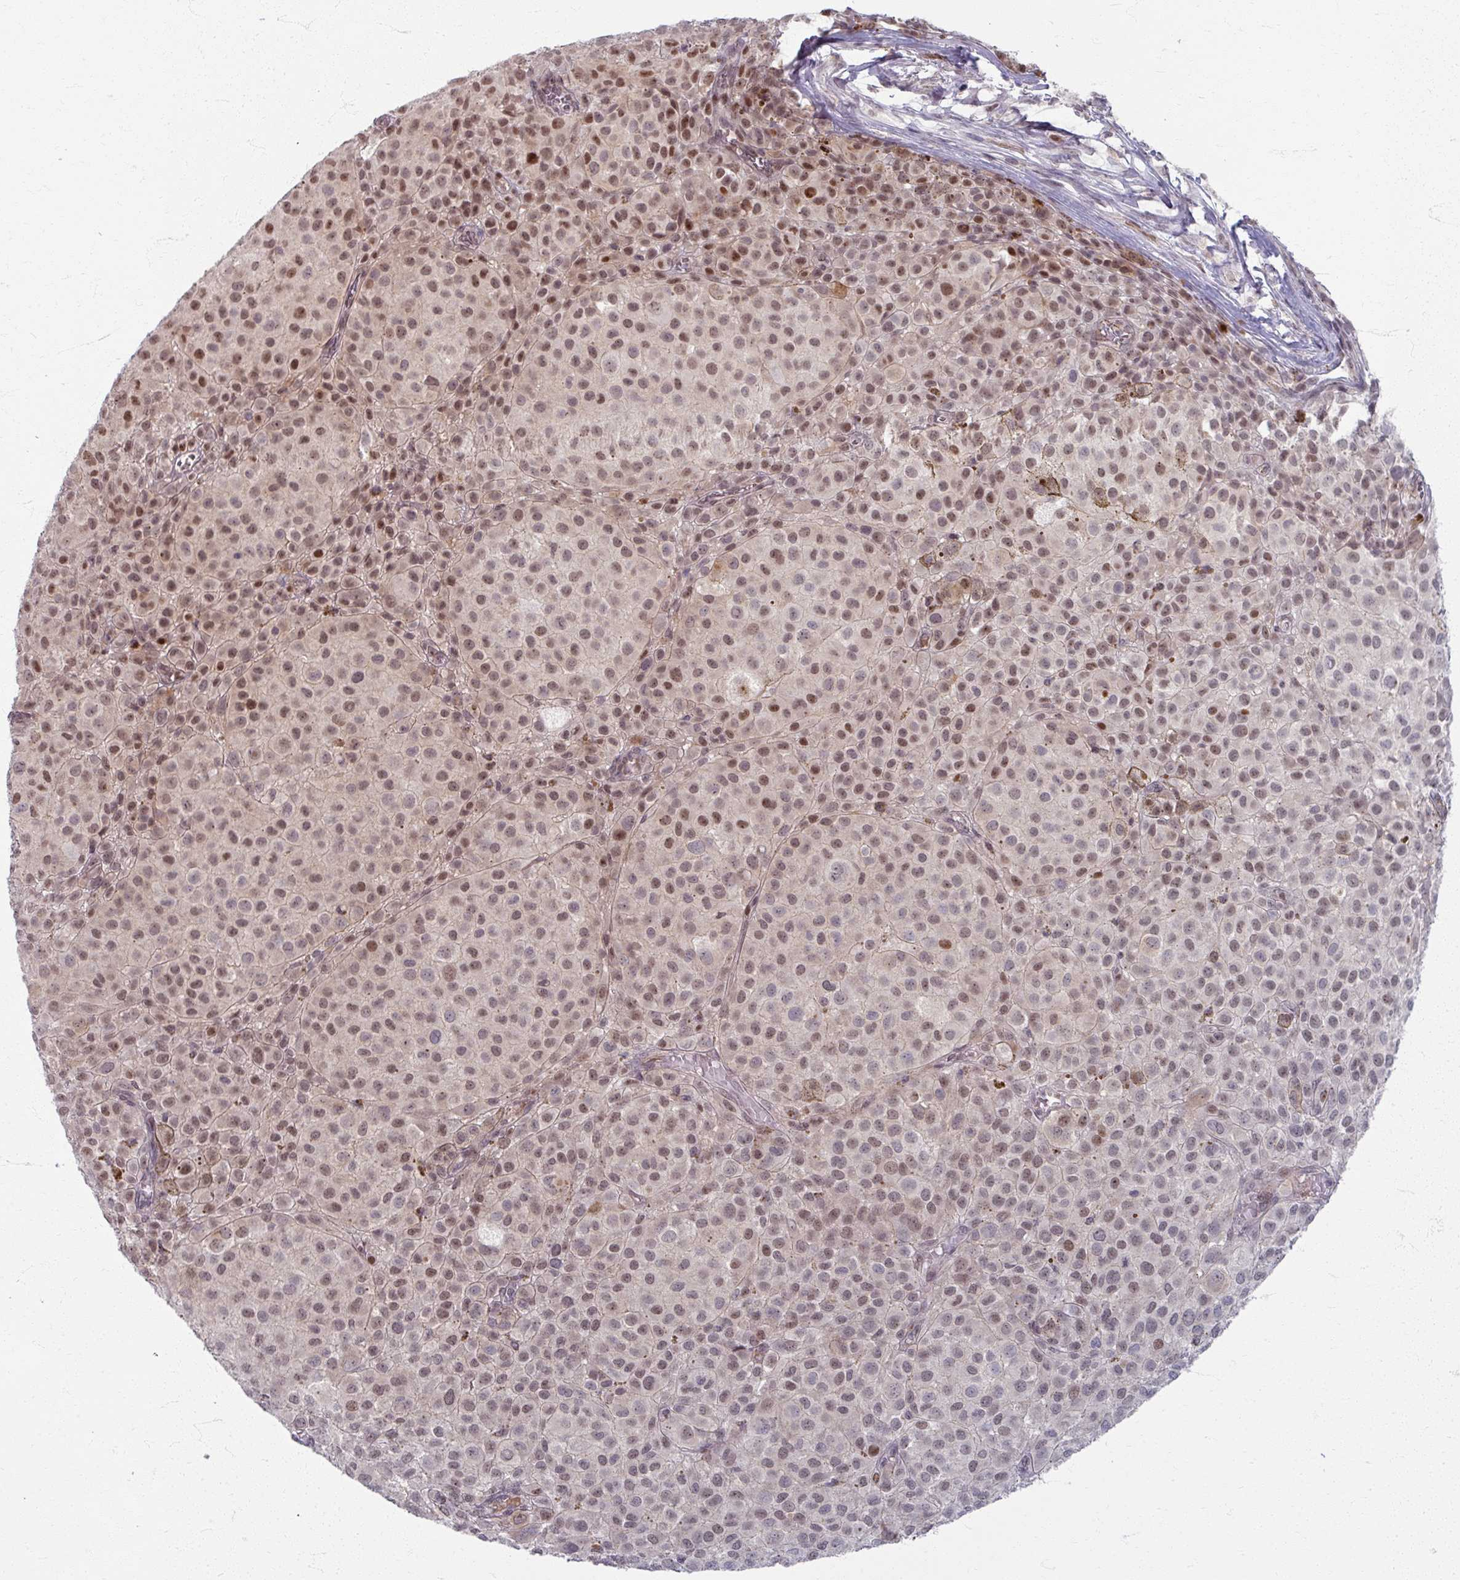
{"staining": {"intensity": "moderate", "quantity": ">75%", "location": "nuclear"}, "tissue": "melanoma", "cell_type": "Tumor cells", "image_type": "cancer", "snomed": [{"axis": "morphology", "description": "Malignant melanoma, NOS"}, {"axis": "topography", "description": "Skin"}], "caption": "A high-resolution photomicrograph shows immunohistochemistry staining of melanoma, which displays moderate nuclear staining in about >75% of tumor cells. (DAB (3,3'-diaminobenzidine) = brown stain, brightfield microscopy at high magnification).", "gene": "KLC3", "patient": {"sex": "male", "age": 64}}